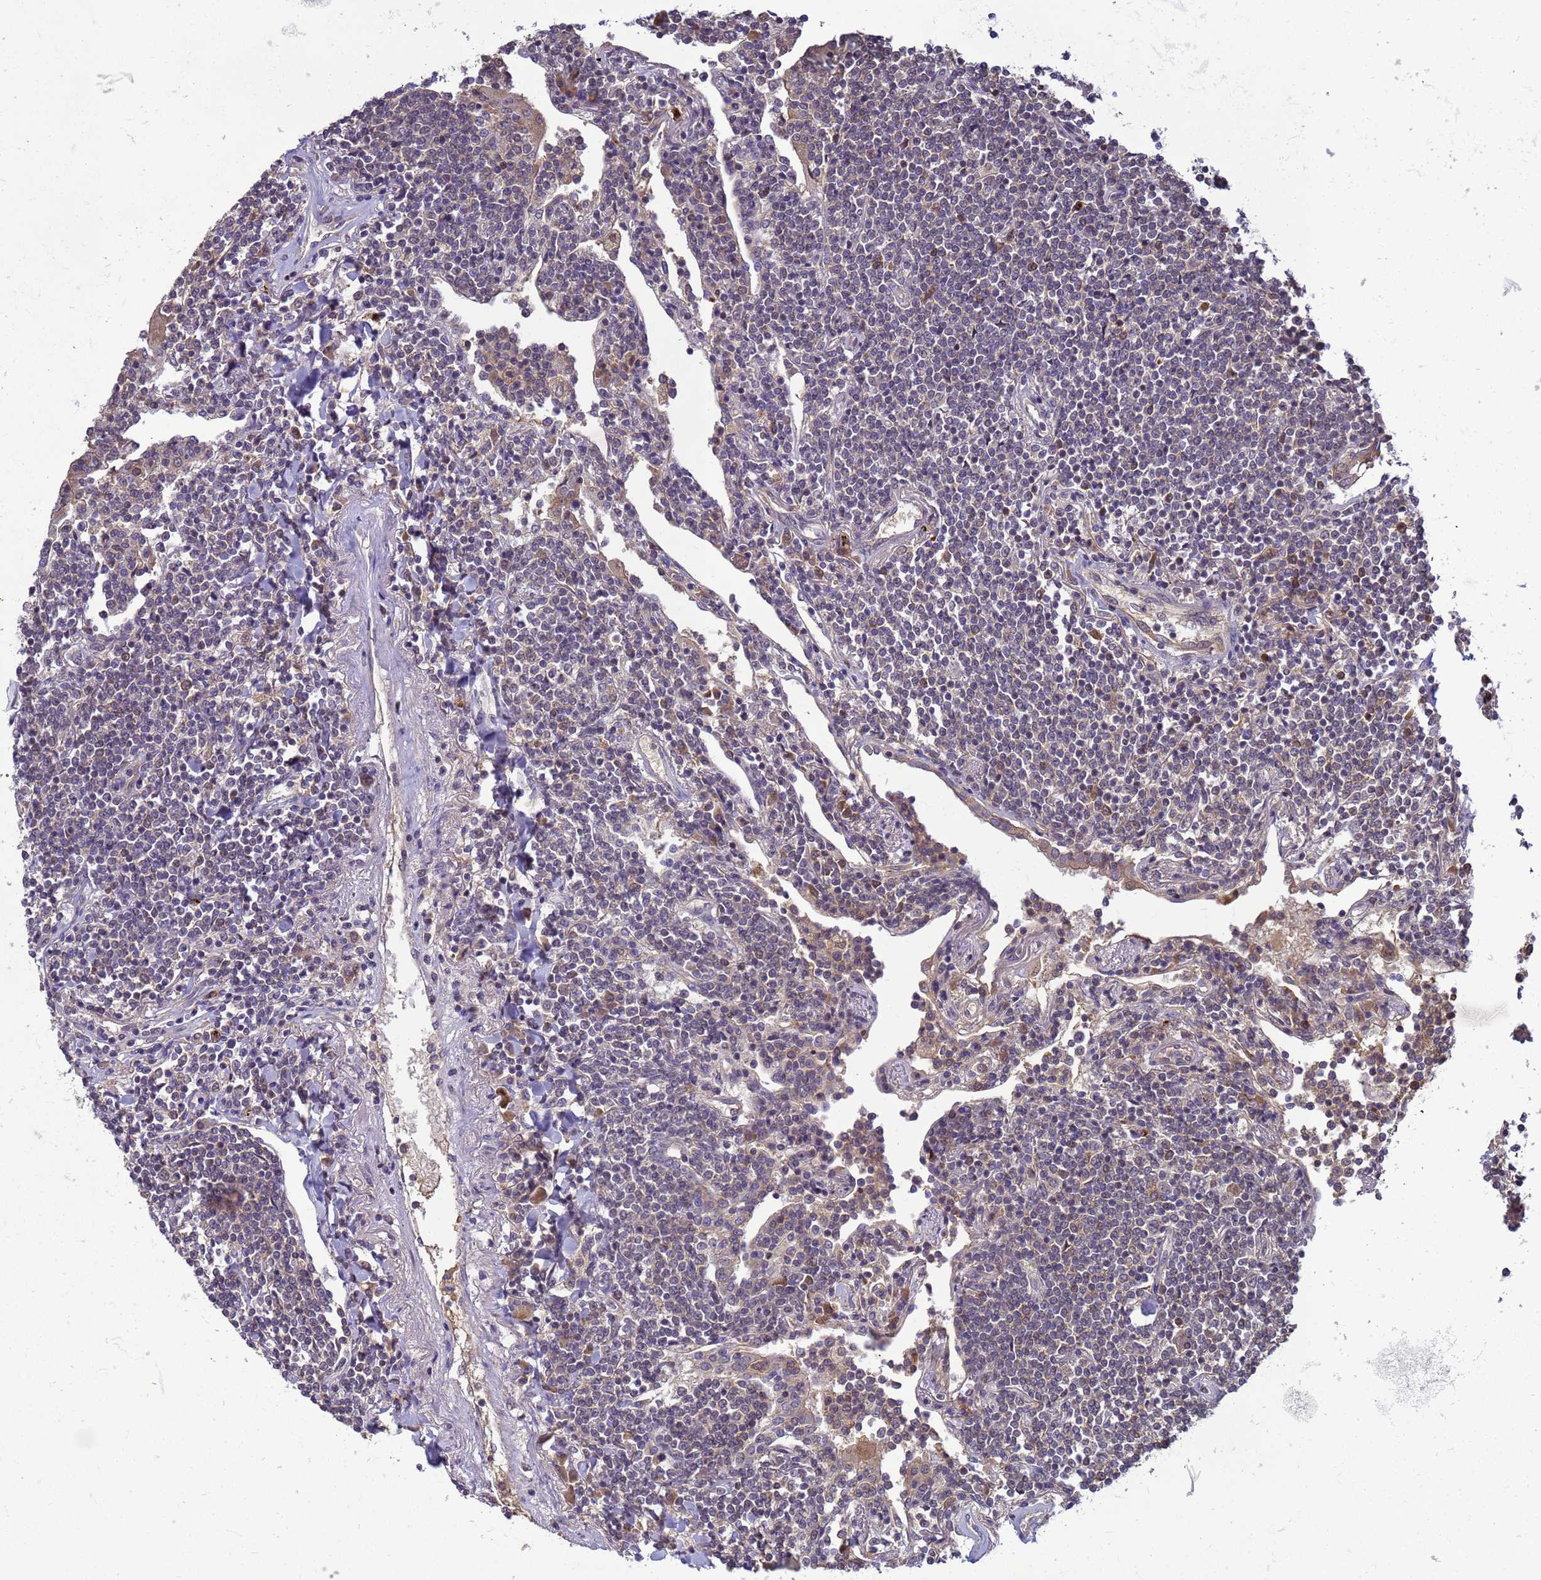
{"staining": {"intensity": "negative", "quantity": "none", "location": "none"}, "tissue": "lymphoma", "cell_type": "Tumor cells", "image_type": "cancer", "snomed": [{"axis": "morphology", "description": "Malignant lymphoma, non-Hodgkin's type, Low grade"}, {"axis": "topography", "description": "Lung"}], "caption": "Tumor cells are negative for brown protein staining in lymphoma. (DAB (3,3'-diaminobenzidine) immunohistochemistry (IHC) visualized using brightfield microscopy, high magnification).", "gene": "TMEM74B", "patient": {"sex": "female", "age": 71}}